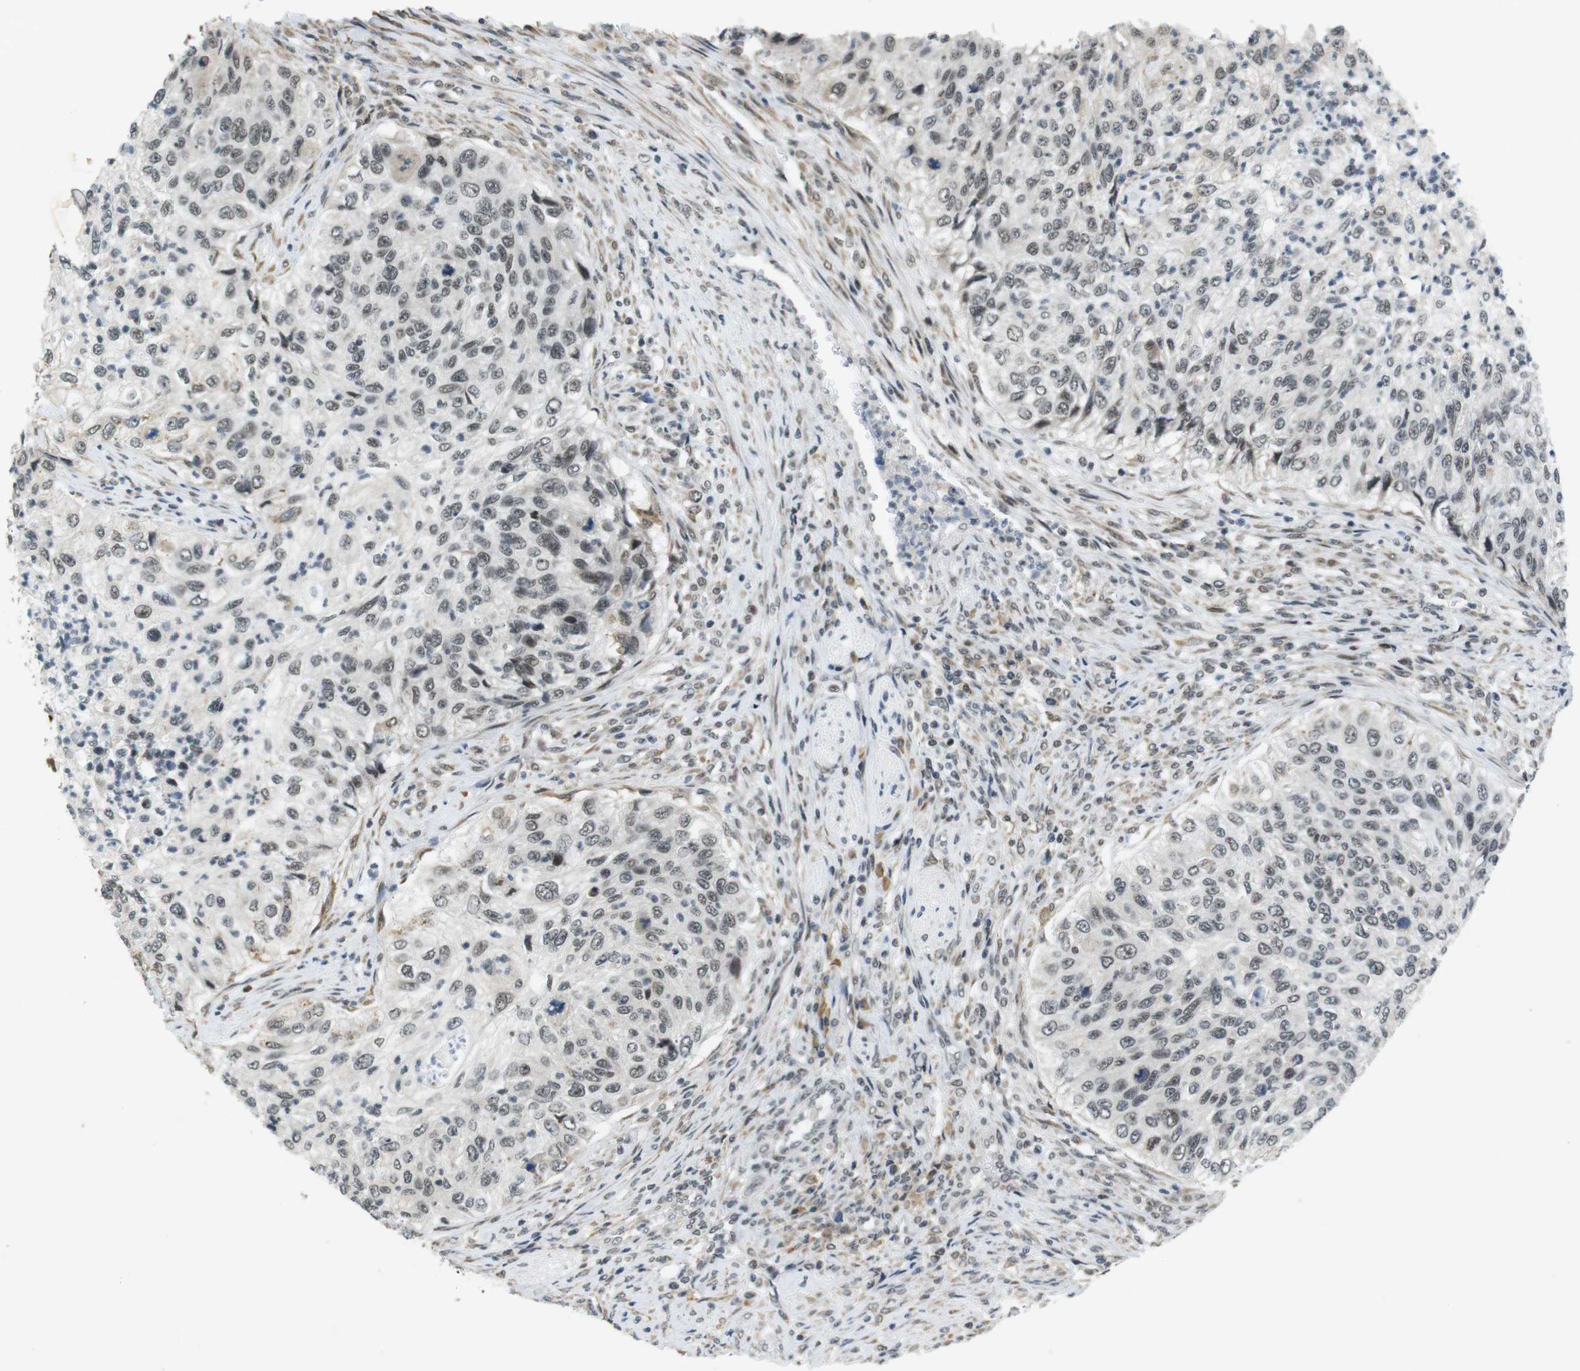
{"staining": {"intensity": "moderate", "quantity": "25%-75%", "location": "nuclear"}, "tissue": "urothelial cancer", "cell_type": "Tumor cells", "image_type": "cancer", "snomed": [{"axis": "morphology", "description": "Urothelial carcinoma, High grade"}, {"axis": "topography", "description": "Urinary bladder"}], "caption": "The photomicrograph displays staining of urothelial carcinoma (high-grade), revealing moderate nuclear protein staining (brown color) within tumor cells.", "gene": "RNF38", "patient": {"sex": "female", "age": 60}}